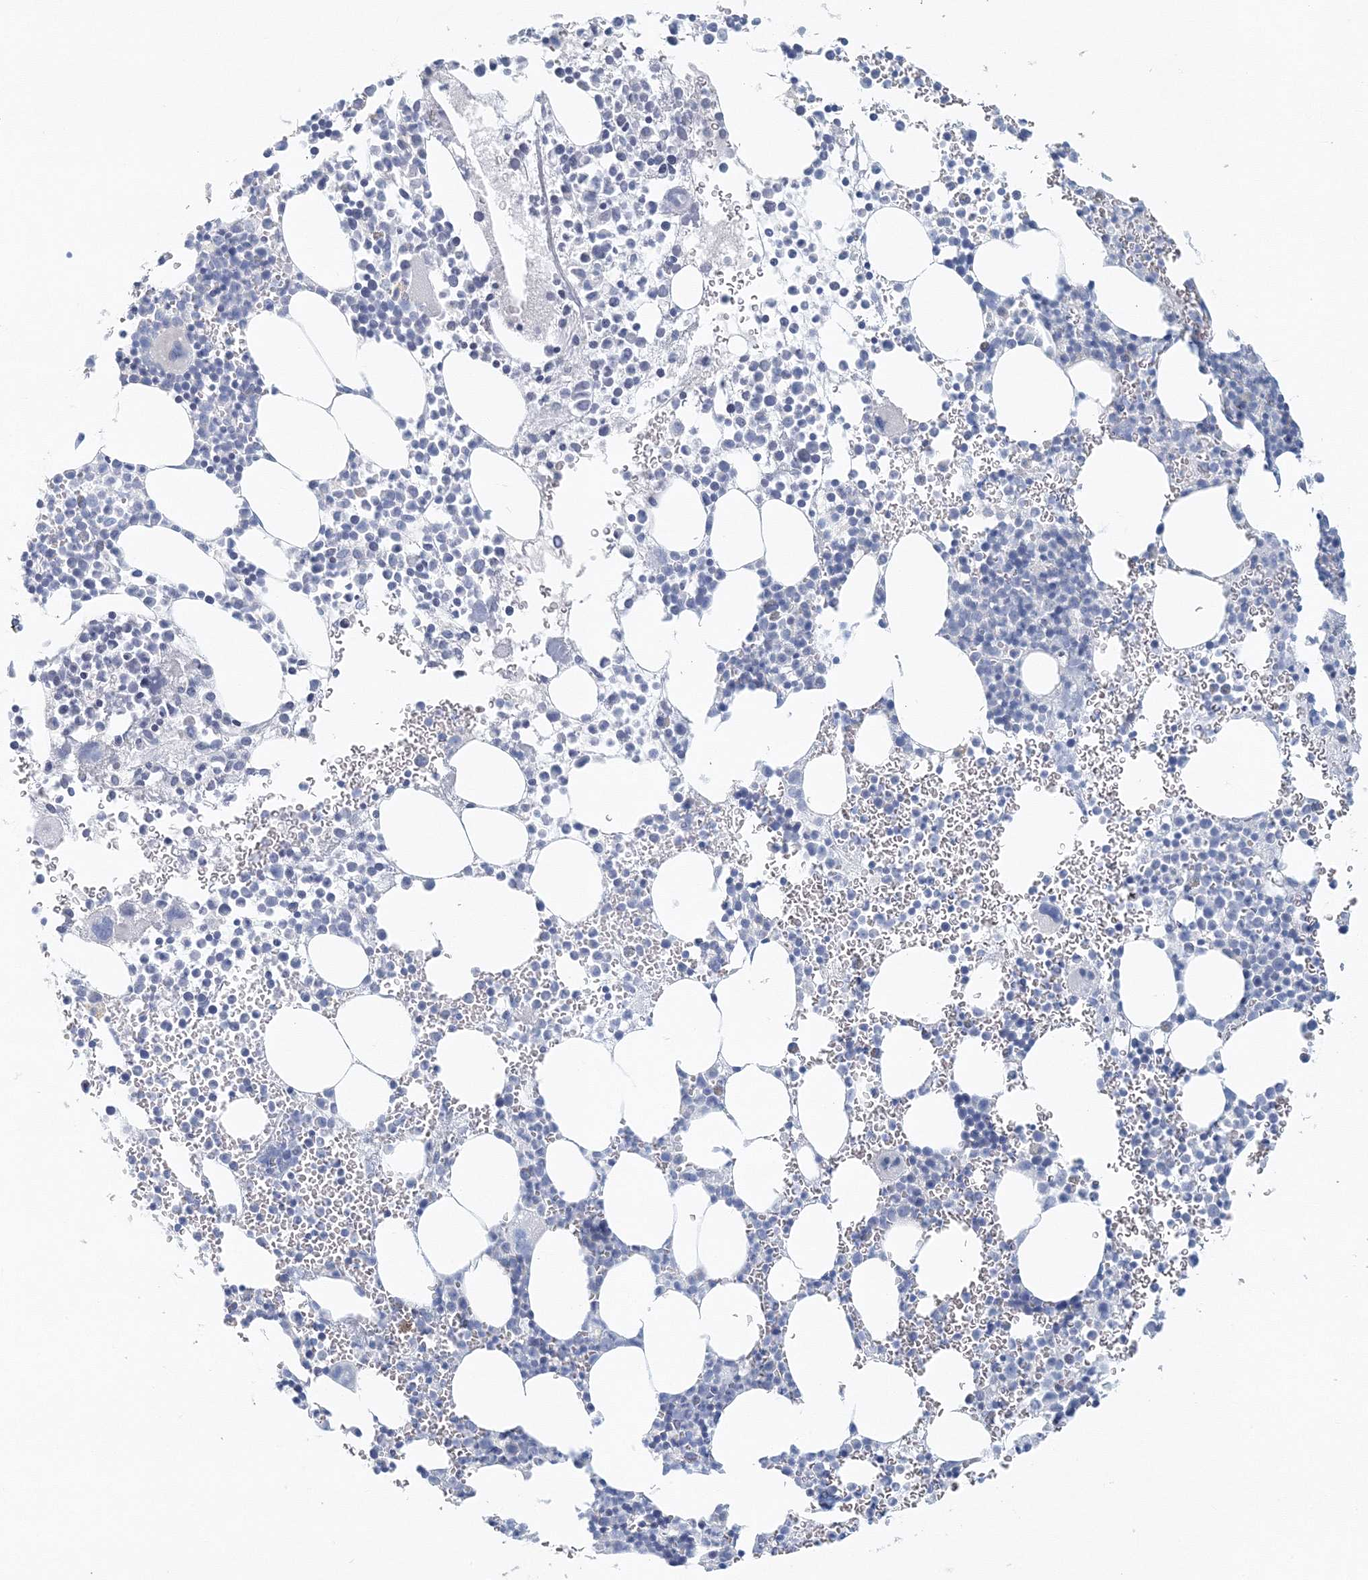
{"staining": {"intensity": "negative", "quantity": "none", "location": "none"}, "tissue": "bone marrow", "cell_type": "Hematopoietic cells", "image_type": "normal", "snomed": [{"axis": "morphology", "description": "Normal tissue, NOS"}, {"axis": "topography", "description": "Bone marrow"}], "caption": "Protein analysis of normal bone marrow reveals no significant staining in hematopoietic cells.", "gene": "VILL", "patient": {"sex": "female", "age": 78}}